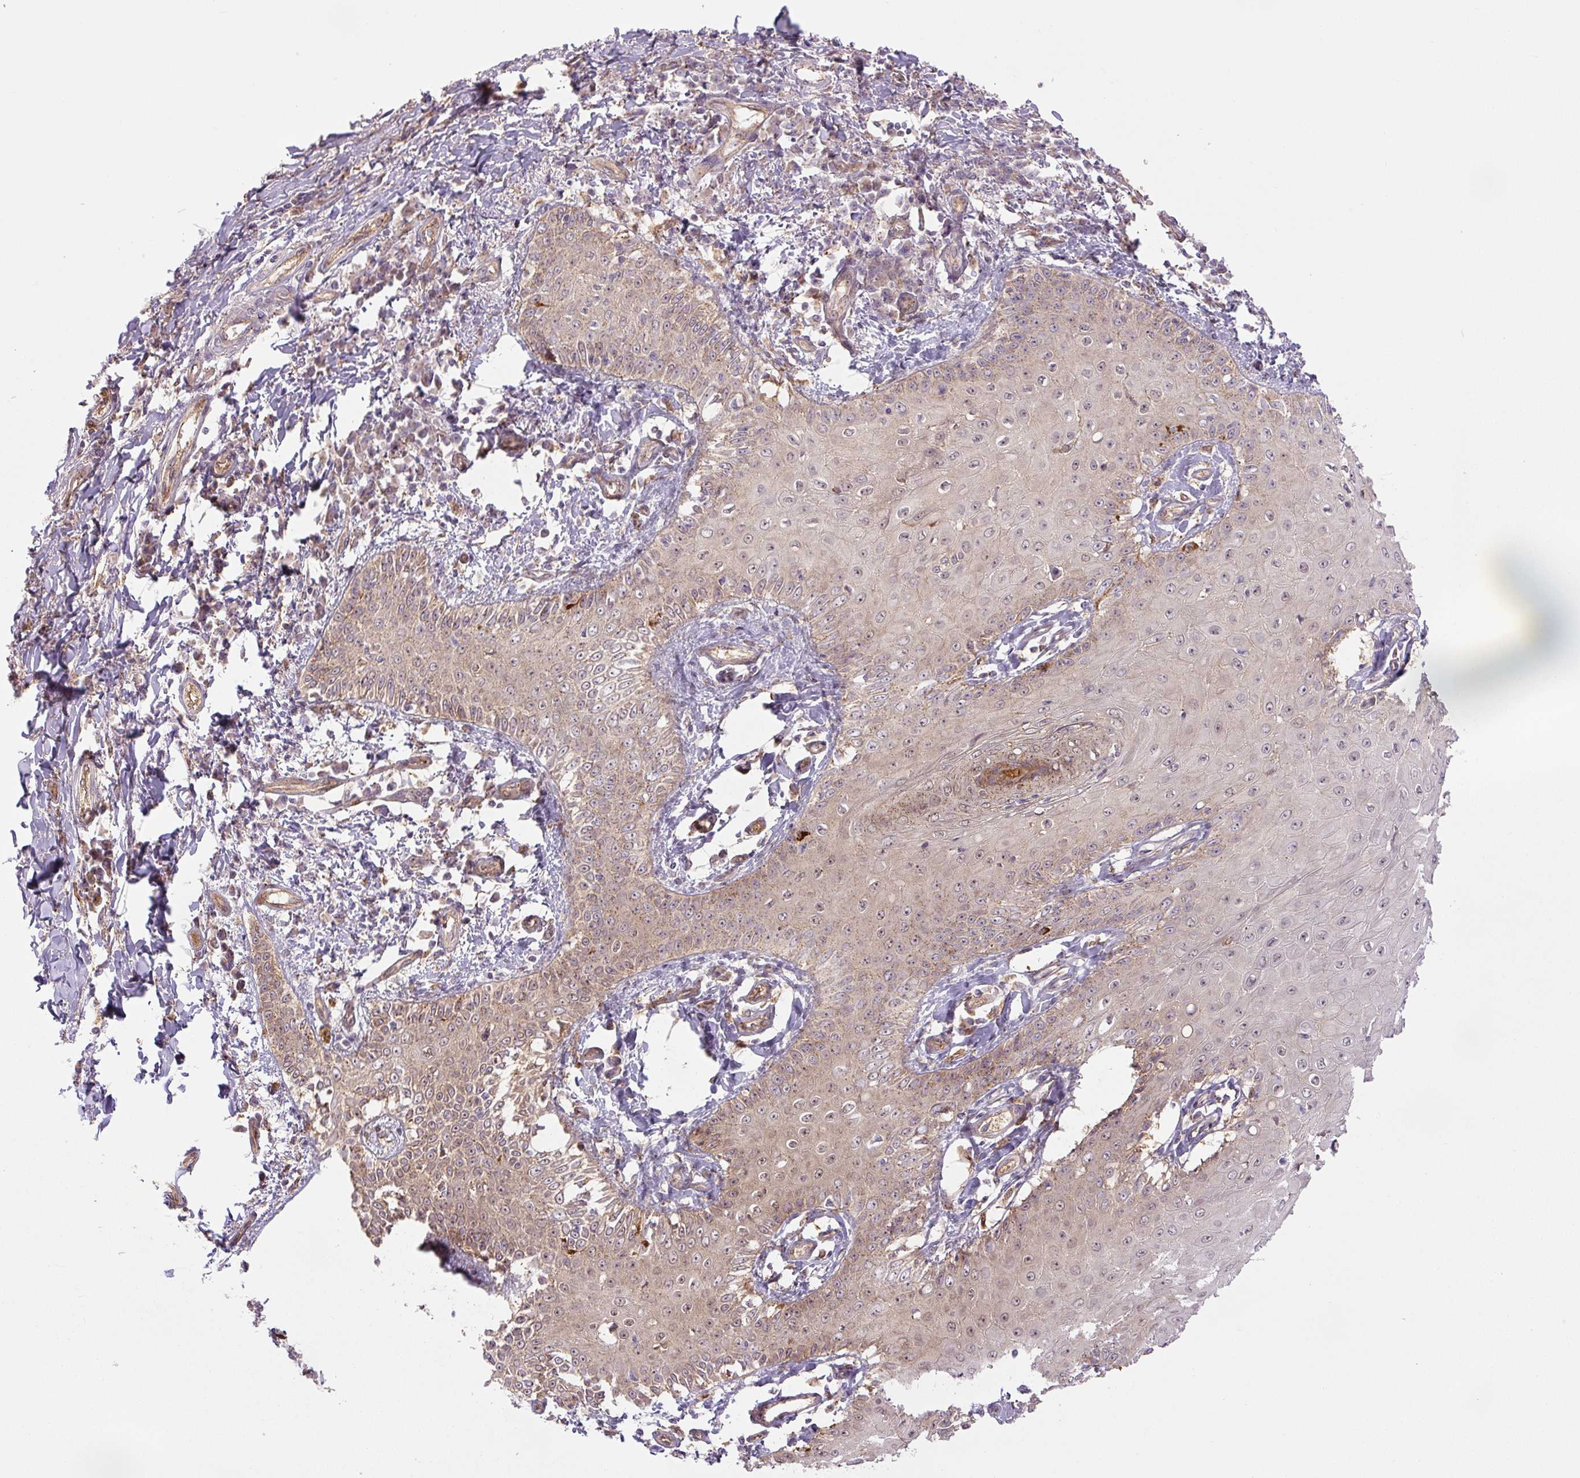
{"staining": {"intensity": "moderate", "quantity": ">75%", "location": "cytoplasmic/membranous"}, "tissue": "skin cancer", "cell_type": "Tumor cells", "image_type": "cancer", "snomed": [{"axis": "morphology", "description": "Squamous cell carcinoma, NOS"}, {"axis": "topography", "description": "Skin"}], "caption": "Immunohistochemical staining of human skin cancer exhibits medium levels of moderate cytoplasmic/membranous expression in about >75% of tumor cells.", "gene": "ZSWIM7", "patient": {"sex": "male", "age": 70}}